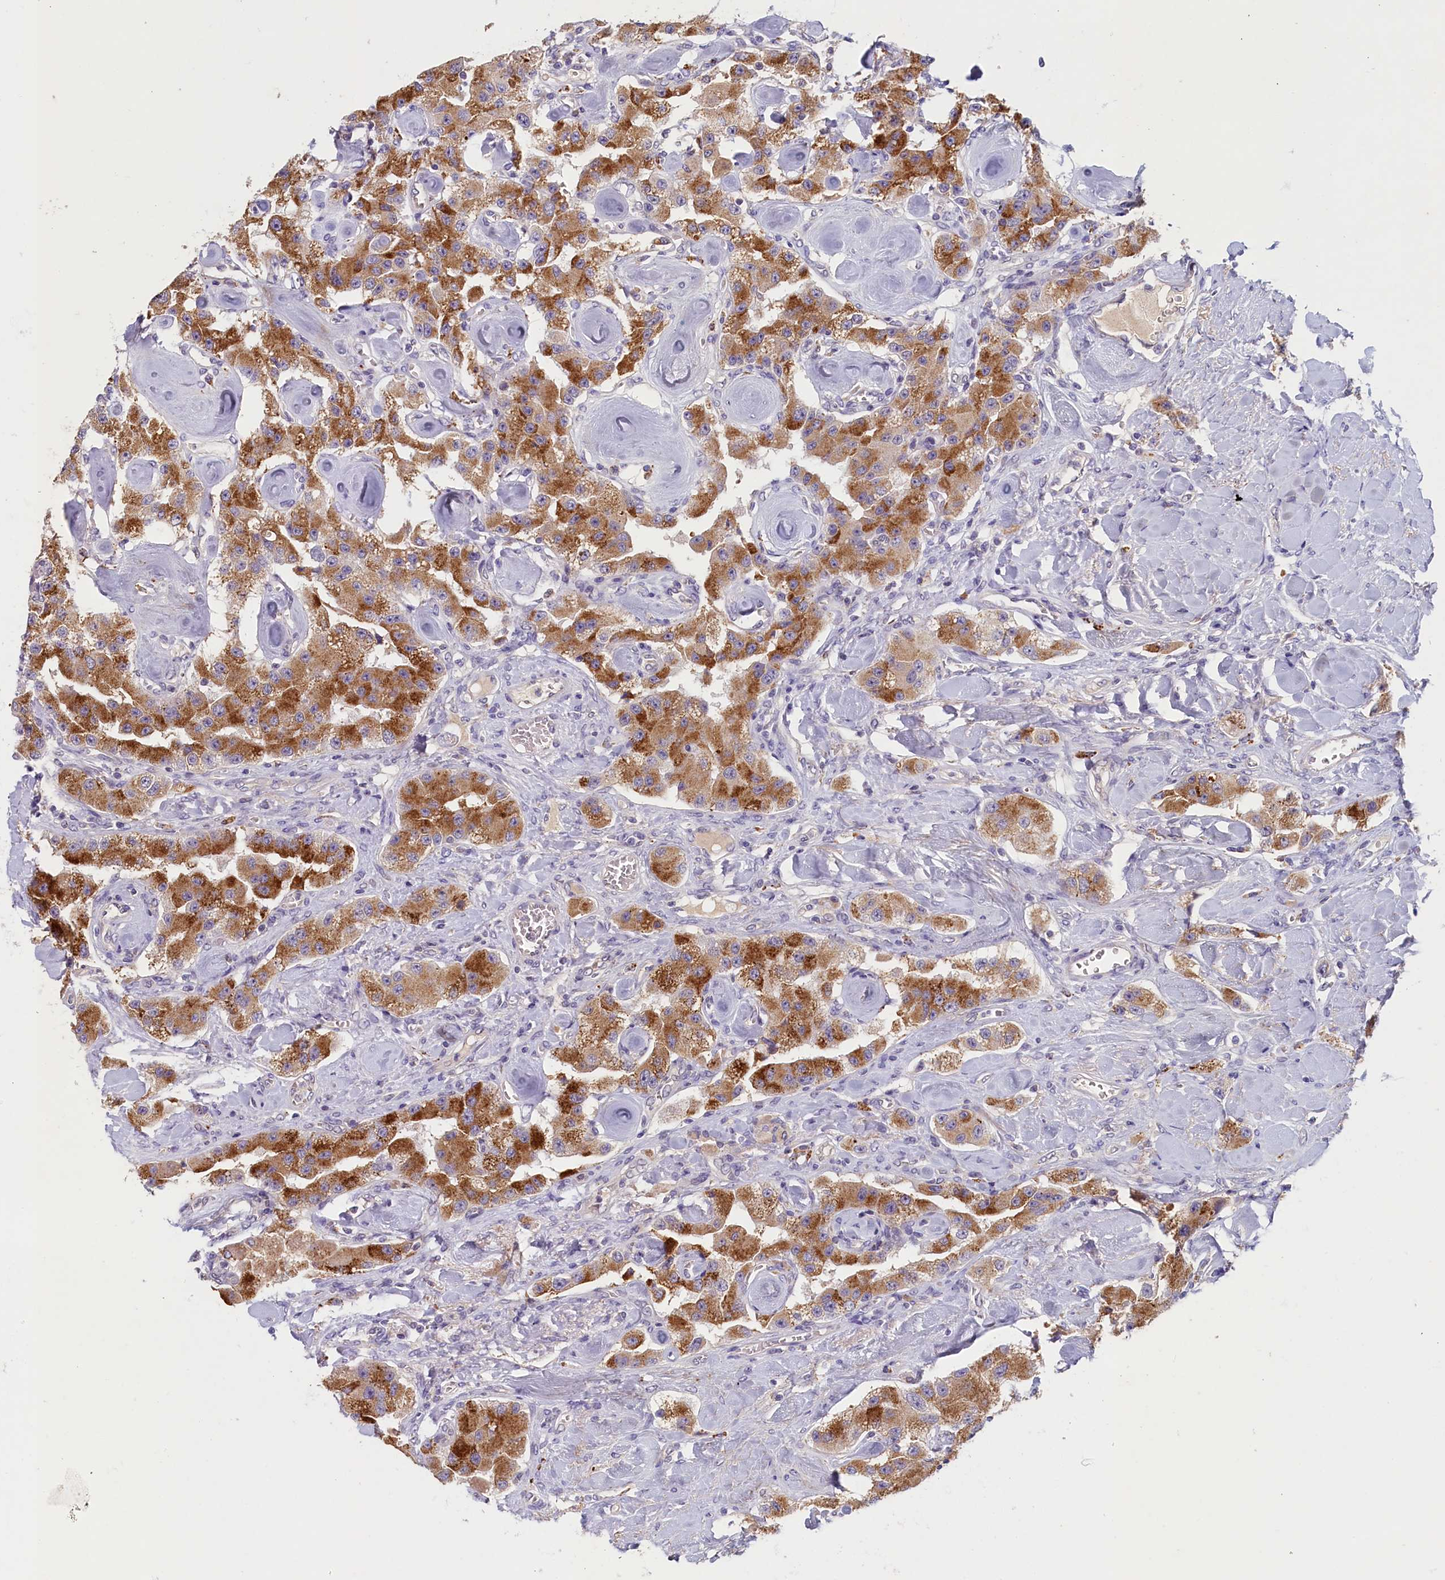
{"staining": {"intensity": "moderate", "quantity": ">75%", "location": "cytoplasmic/membranous"}, "tissue": "carcinoid", "cell_type": "Tumor cells", "image_type": "cancer", "snomed": [{"axis": "morphology", "description": "Carcinoid, malignant, NOS"}, {"axis": "topography", "description": "Pancreas"}], "caption": "Protein expression analysis of carcinoid (malignant) exhibits moderate cytoplasmic/membranous staining in about >75% of tumor cells. (DAB IHC with brightfield microscopy, high magnification).", "gene": "NUBP2", "patient": {"sex": "male", "age": 41}}